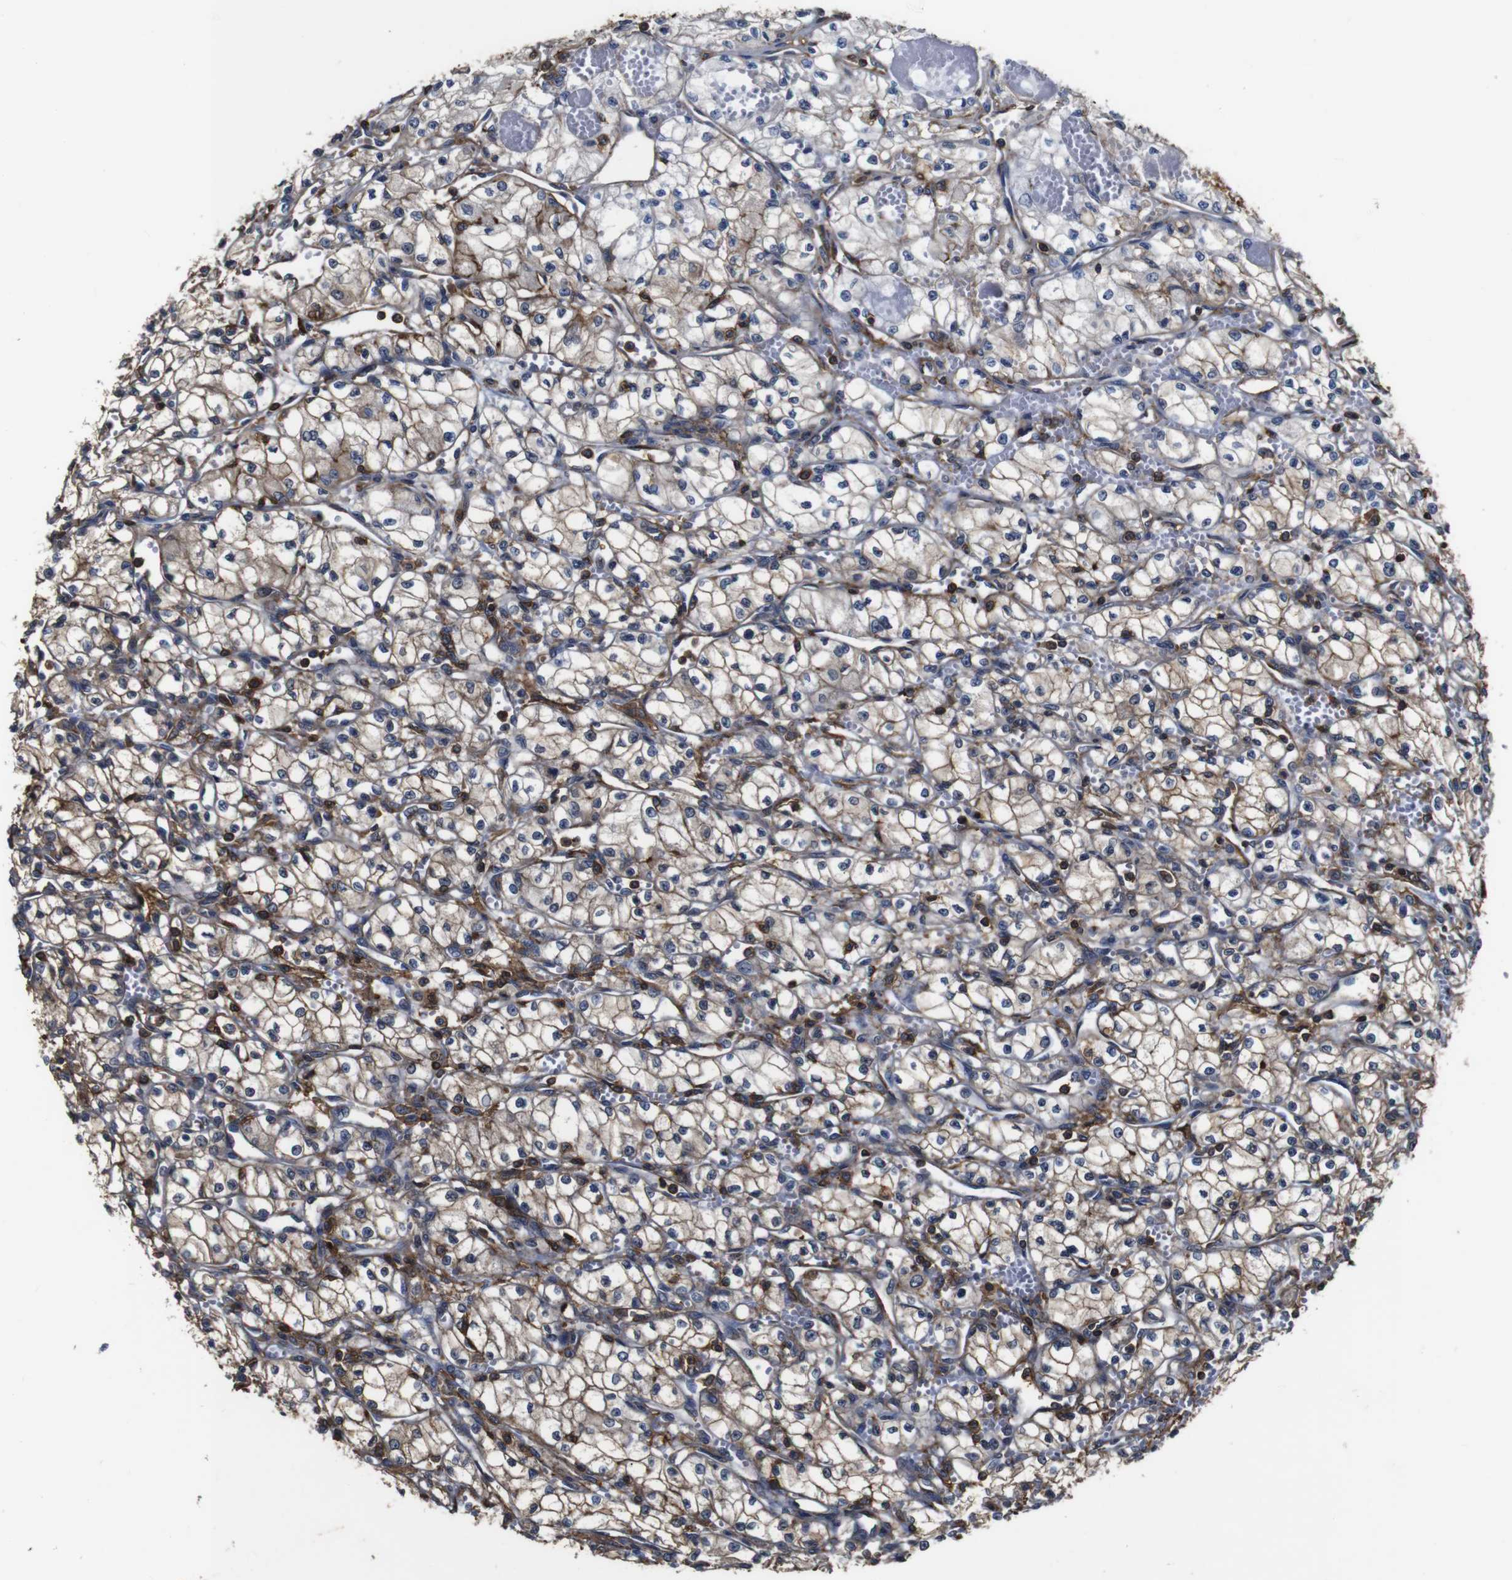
{"staining": {"intensity": "moderate", "quantity": ">75%", "location": "cytoplasmic/membranous"}, "tissue": "renal cancer", "cell_type": "Tumor cells", "image_type": "cancer", "snomed": [{"axis": "morphology", "description": "Normal tissue, NOS"}, {"axis": "morphology", "description": "Adenocarcinoma, NOS"}, {"axis": "topography", "description": "Kidney"}], "caption": "Immunohistochemistry (IHC) image of neoplastic tissue: human renal cancer stained using immunohistochemistry displays medium levels of moderate protein expression localized specifically in the cytoplasmic/membranous of tumor cells, appearing as a cytoplasmic/membranous brown color.", "gene": "PI4KA", "patient": {"sex": "male", "age": 59}}